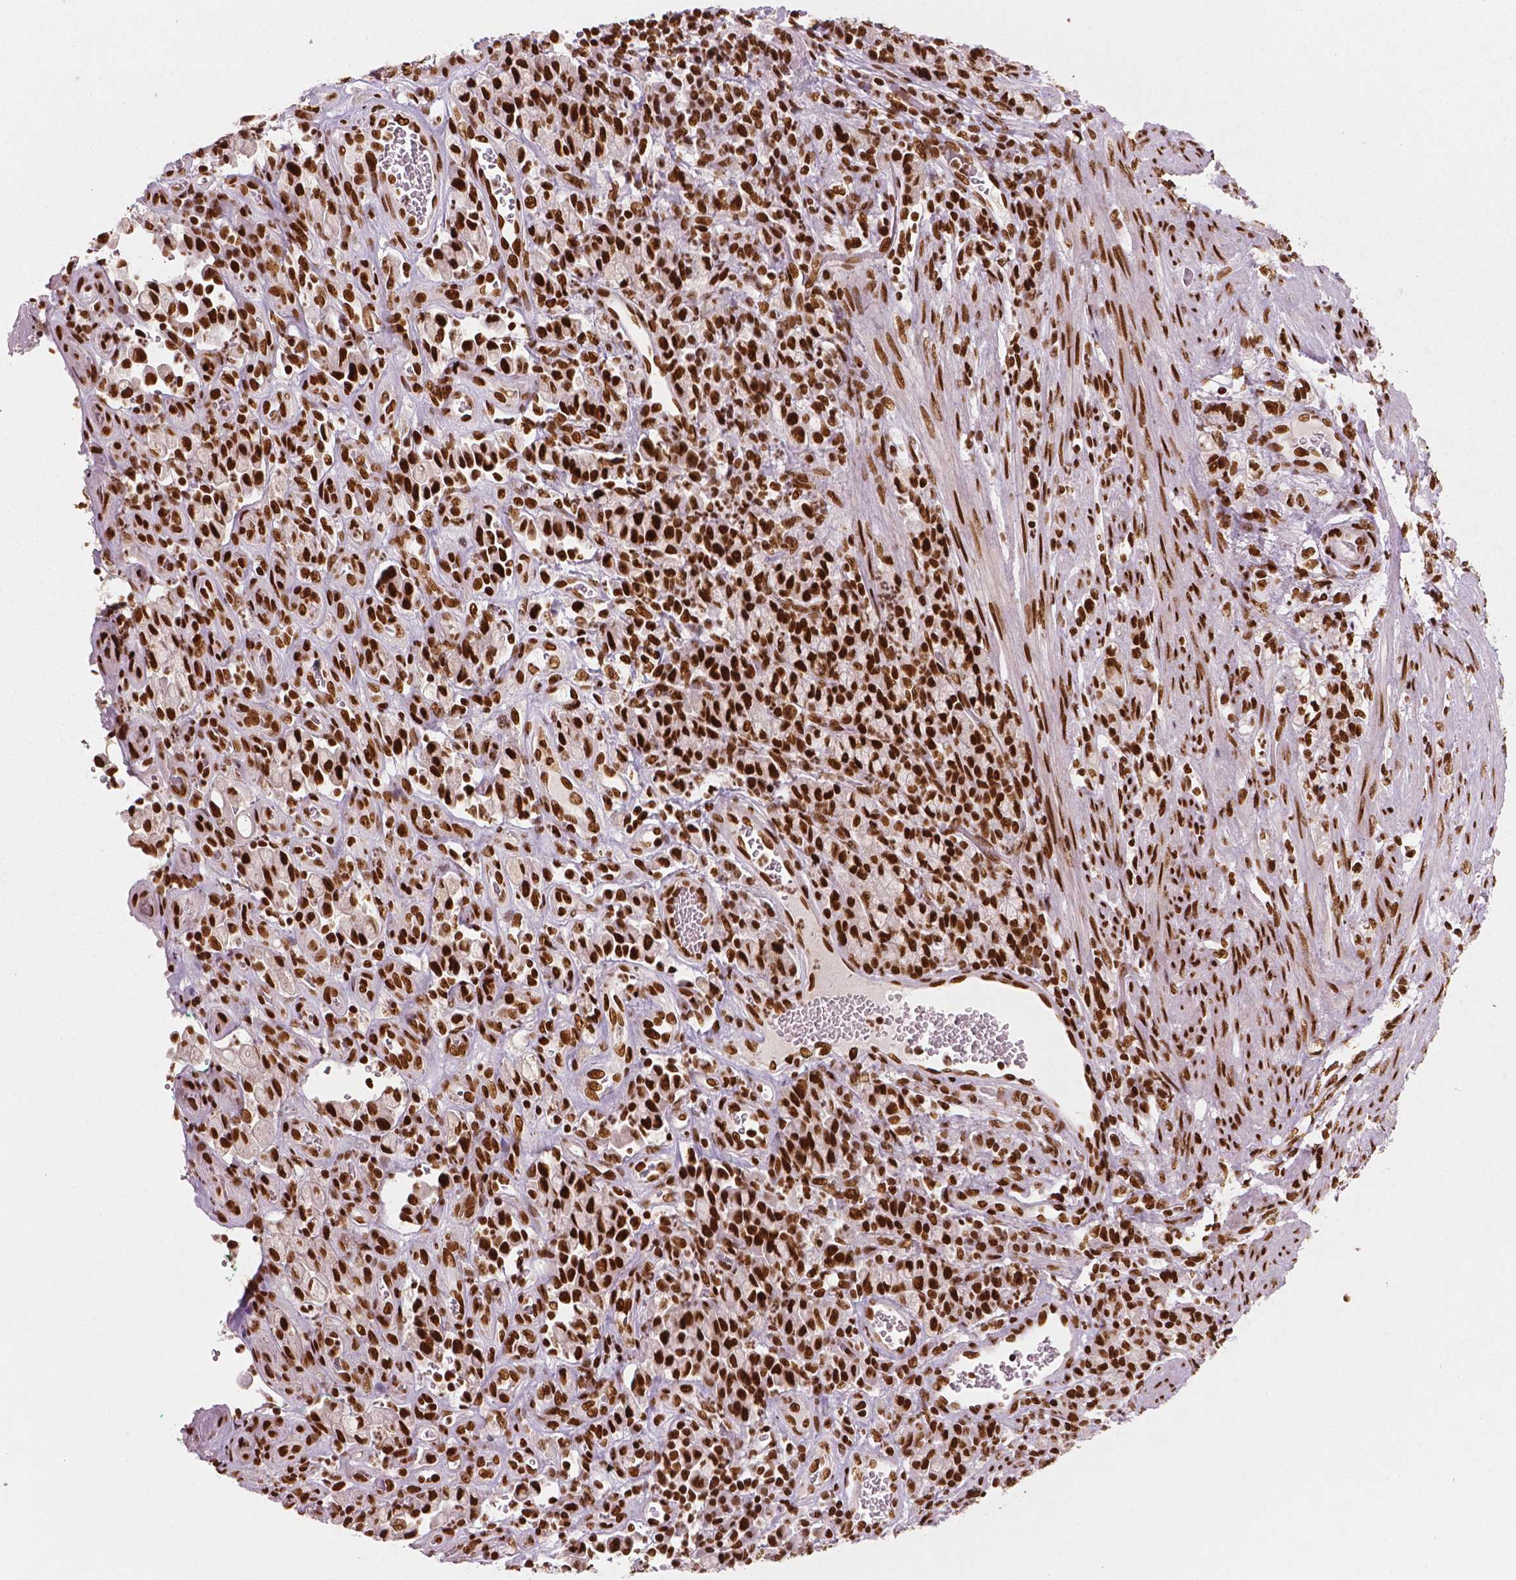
{"staining": {"intensity": "strong", "quantity": ">75%", "location": "nuclear"}, "tissue": "stomach cancer", "cell_type": "Tumor cells", "image_type": "cancer", "snomed": [{"axis": "morphology", "description": "Adenocarcinoma, NOS"}, {"axis": "topography", "description": "Stomach"}], "caption": "The immunohistochemical stain shows strong nuclear staining in tumor cells of adenocarcinoma (stomach) tissue.", "gene": "BRD4", "patient": {"sex": "male", "age": 77}}